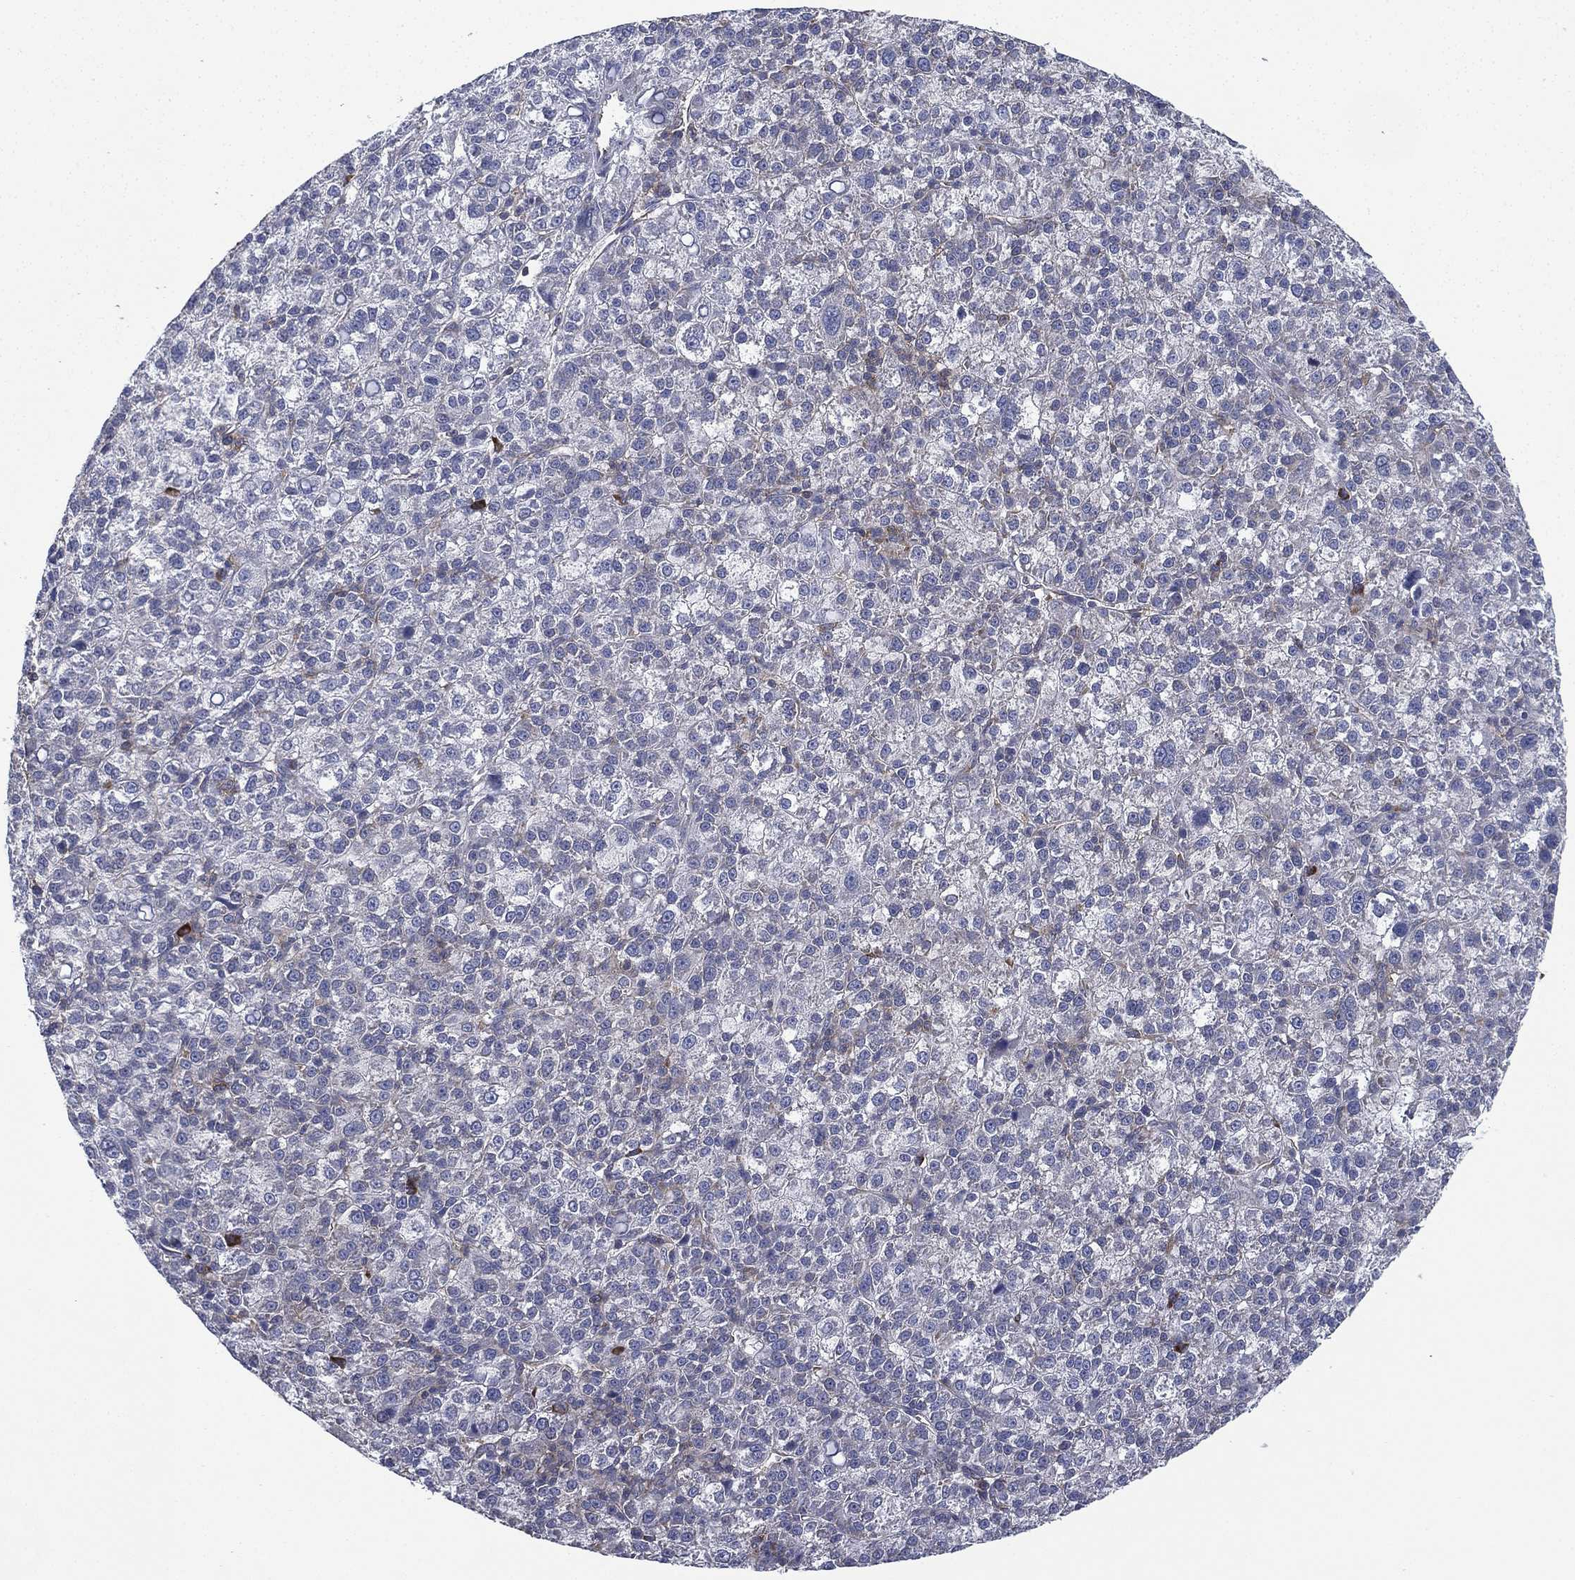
{"staining": {"intensity": "negative", "quantity": "none", "location": "none"}, "tissue": "liver cancer", "cell_type": "Tumor cells", "image_type": "cancer", "snomed": [{"axis": "morphology", "description": "Carcinoma, Hepatocellular, NOS"}, {"axis": "topography", "description": "Liver"}], "caption": "A histopathology image of human liver cancer (hepatocellular carcinoma) is negative for staining in tumor cells.", "gene": "FARSA", "patient": {"sex": "female", "age": 60}}